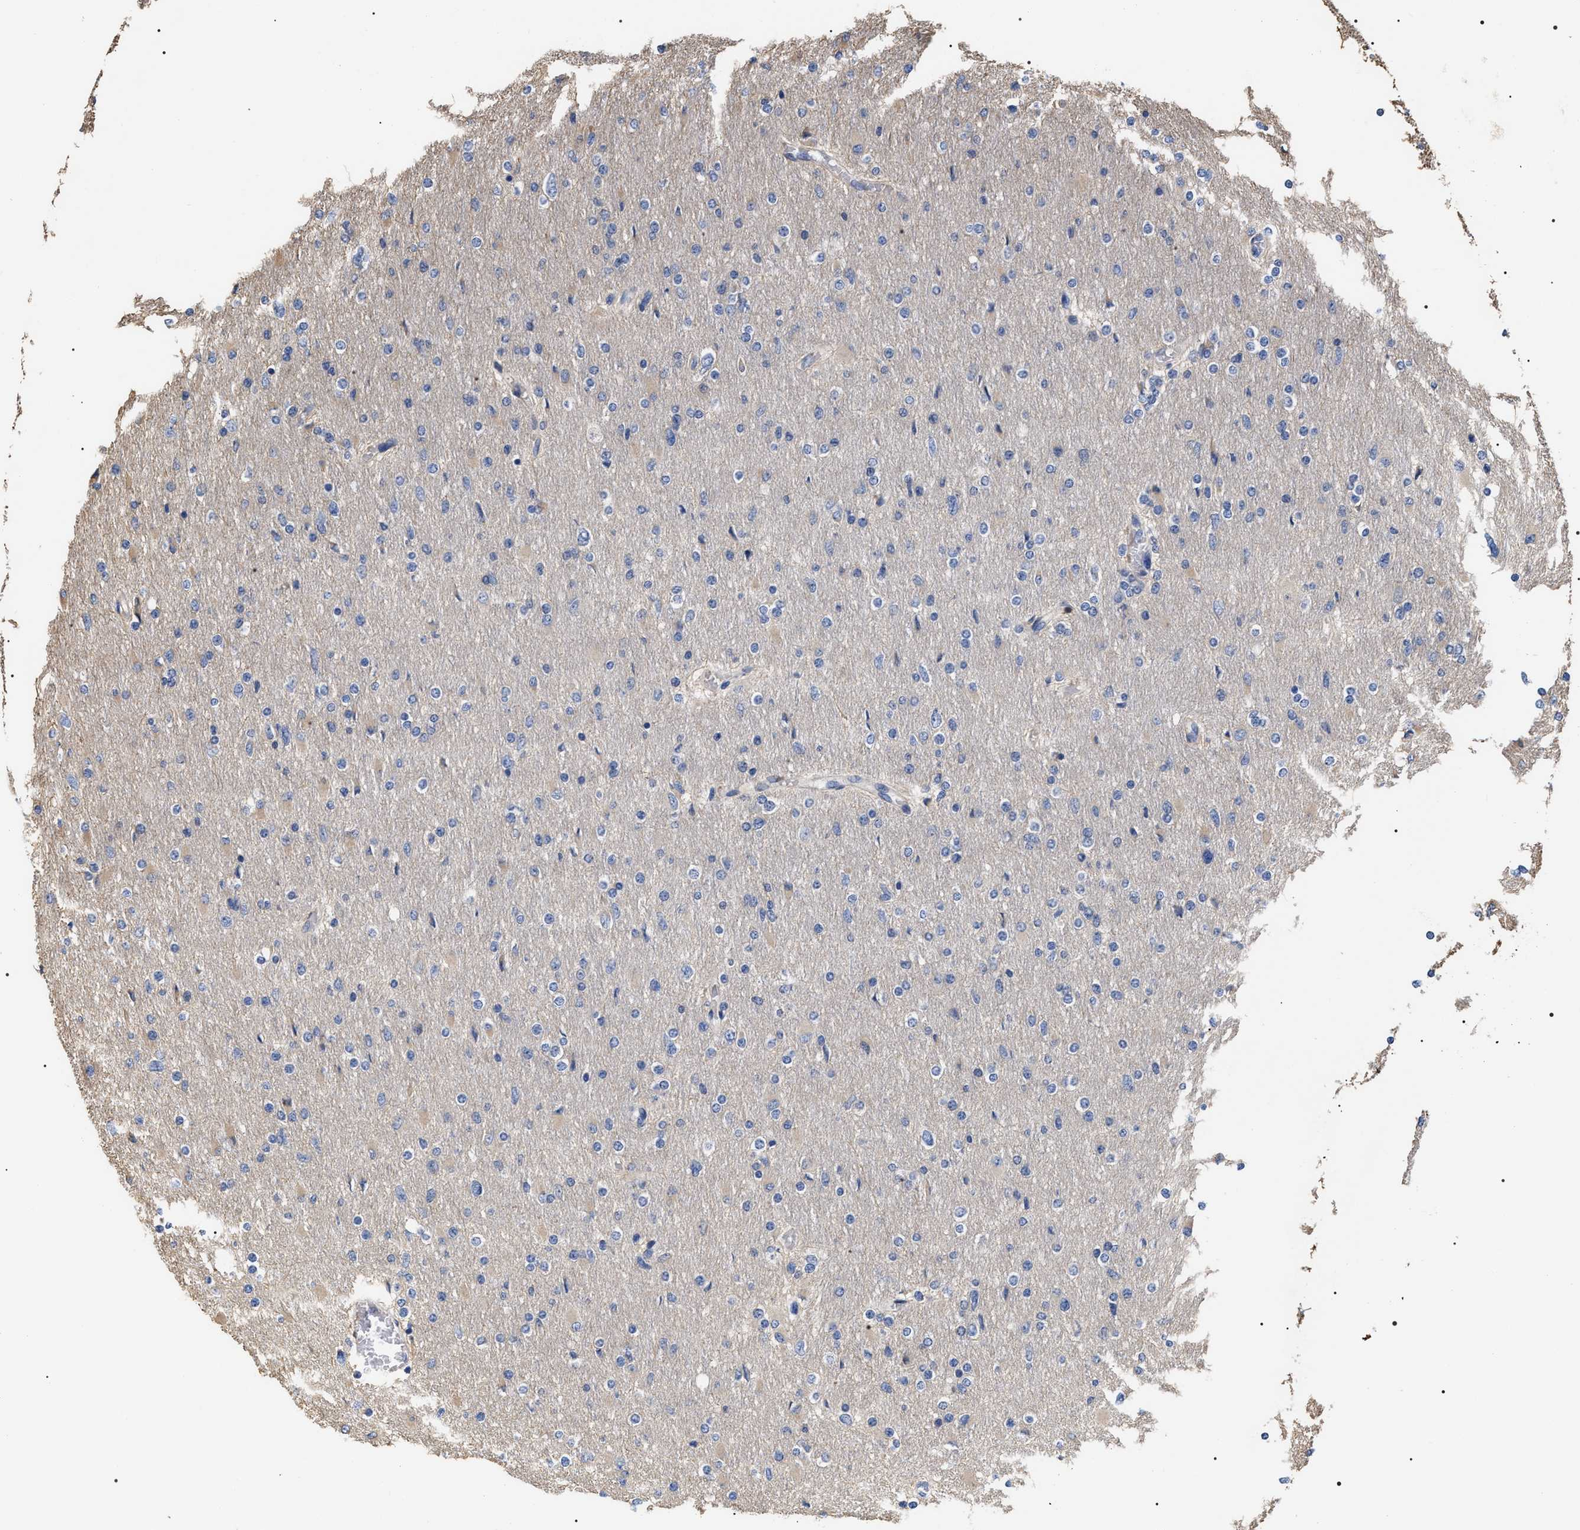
{"staining": {"intensity": "negative", "quantity": "none", "location": "none"}, "tissue": "glioma", "cell_type": "Tumor cells", "image_type": "cancer", "snomed": [{"axis": "morphology", "description": "Glioma, malignant, High grade"}, {"axis": "topography", "description": "Cerebral cortex"}], "caption": "High magnification brightfield microscopy of malignant glioma (high-grade) stained with DAB (brown) and counterstained with hematoxylin (blue): tumor cells show no significant staining.", "gene": "TSPAN33", "patient": {"sex": "female", "age": 36}}